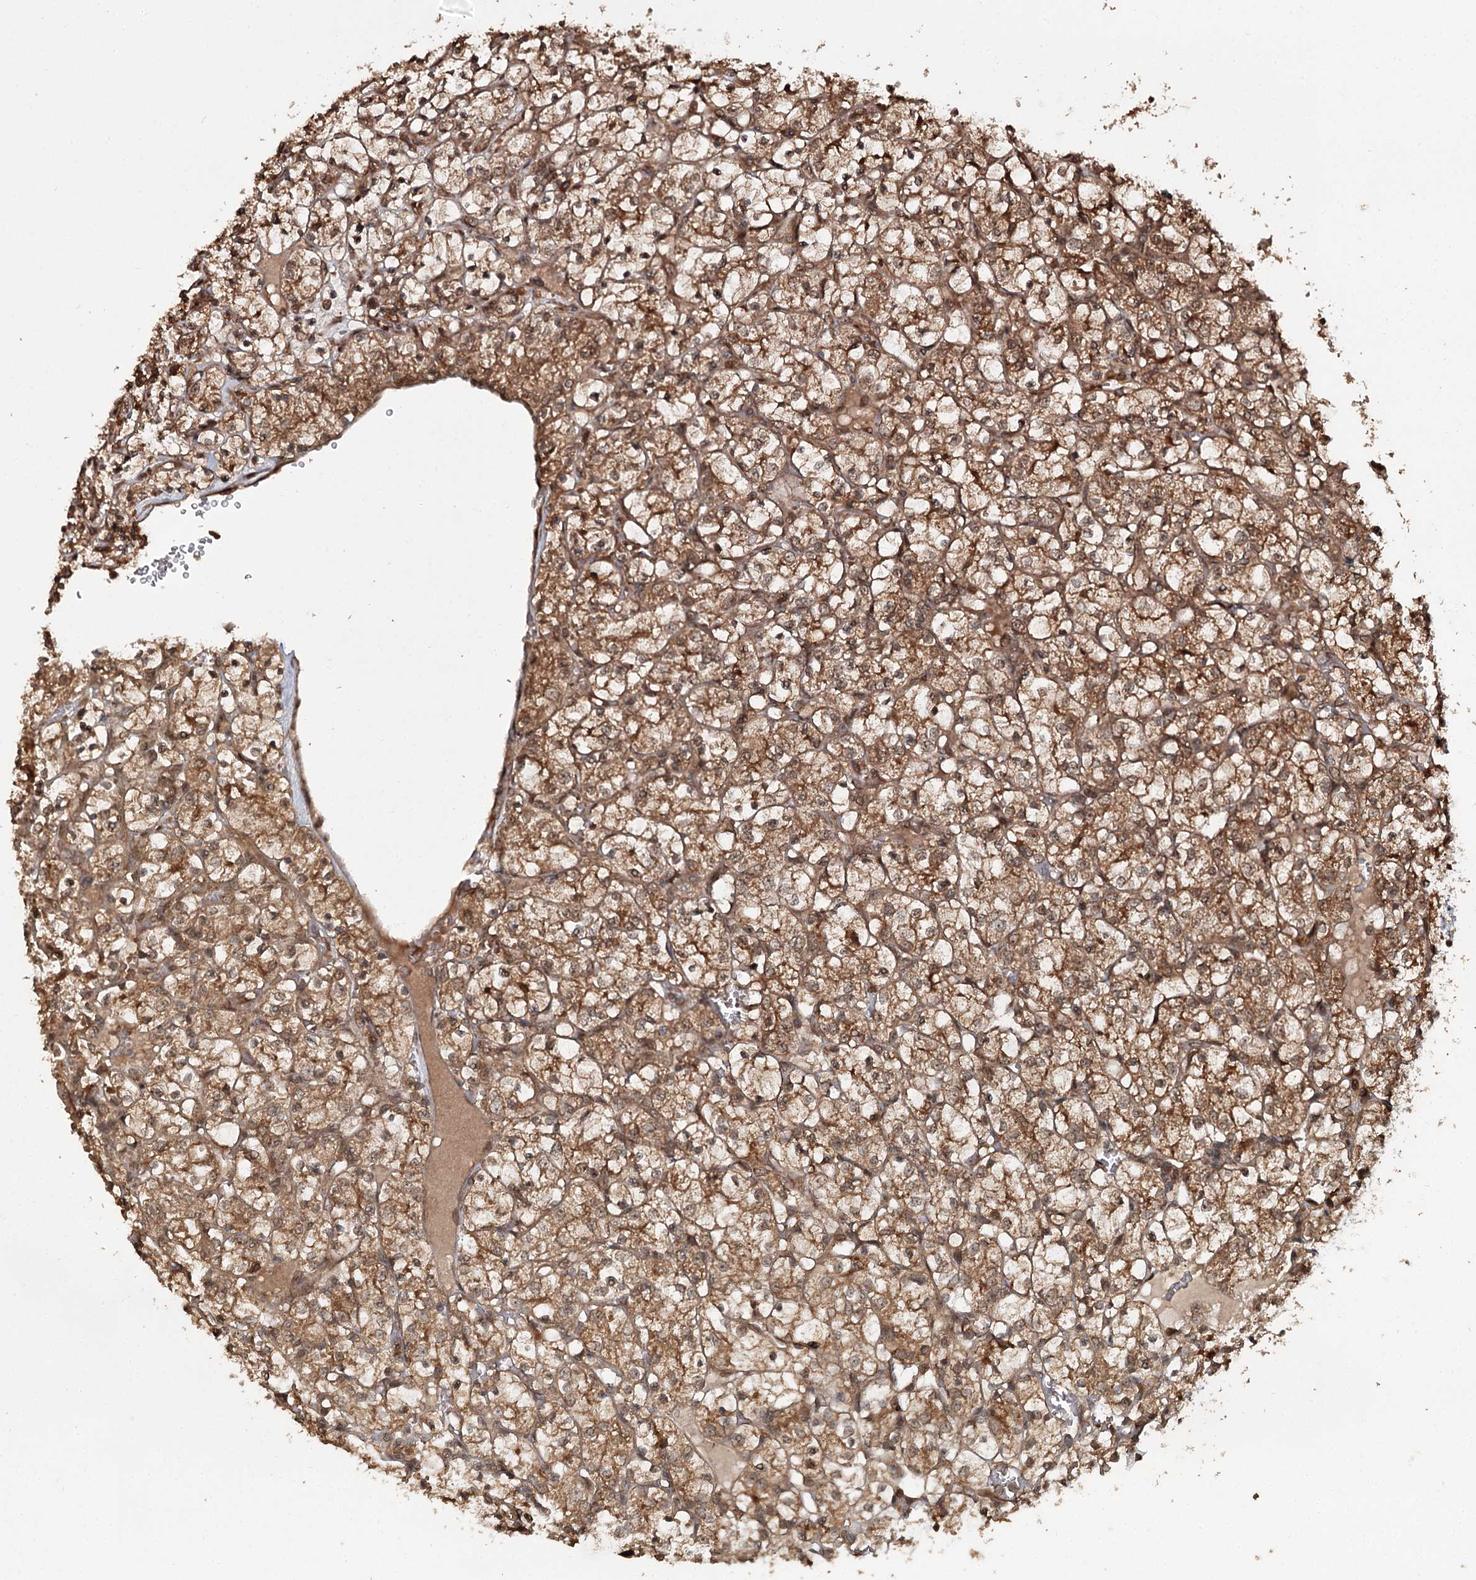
{"staining": {"intensity": "moderate", "quantity": ">75%", "location": "cytoplasmic/membranous,nuclear"}, "tissue": "renal cancer", "cell_type": "Tumor cells", "image_type": "cancer", "snomed": [{"axis": "morphology", "description": "Adenocarcinoma, NOS"}, {"axis": "topography", "description": "Kidney"}], "caption": "The micrograph exhibits immunohistochemical staining of renal cancer (adenocarcinoma). There is moderate cytoplasmic/membranous and nuclear positivity is appreciated in about >75% of tumor cells. Immunohistochemistry (ihc) stains the protein of interest in brown and the nuclei are stained blue.", "gene": "N6AMT1", "patient": {"sex": "female", "age": 69}}